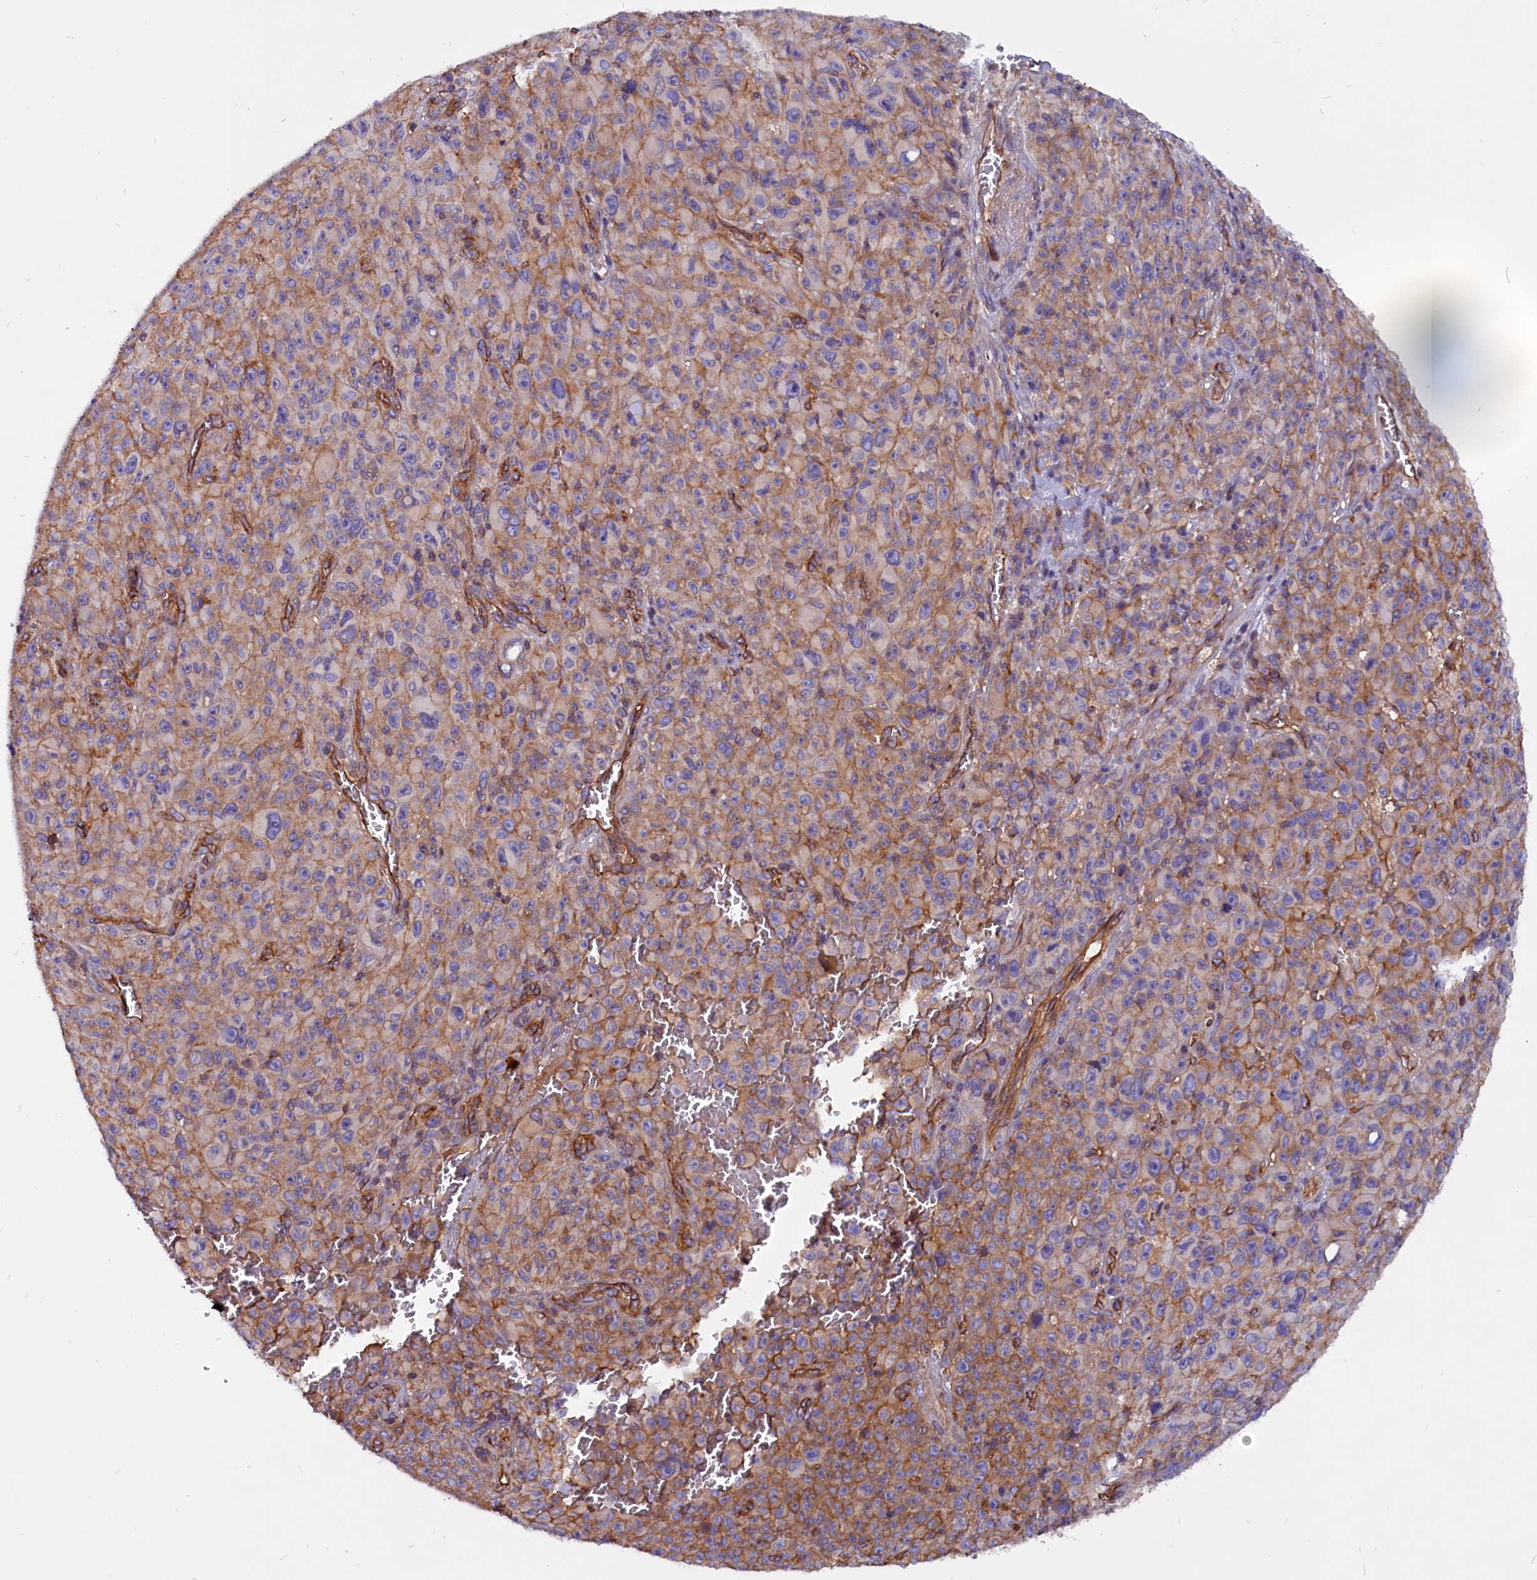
{"staining": {"intensity": "moderate", "quantity": "25%-75%", "location": "cytoplasmic/membranous"}, "tissue": "melanoma", "cell_type": "Tumor cells", "image_type": "cancer", "snomed": [{"axis": "morphology", "description": "Malignant melanoma, NOS"}, {"axis": "topography", "description": "Skin"}], "caption": "Brown immunohistochemical staining in melanoma reveals moderate cytoplasmic/membranous staining in about 25%-75% of tumor cells.", "gene": "ZNF749", "patient": {"sex": "female", "age": 82}}